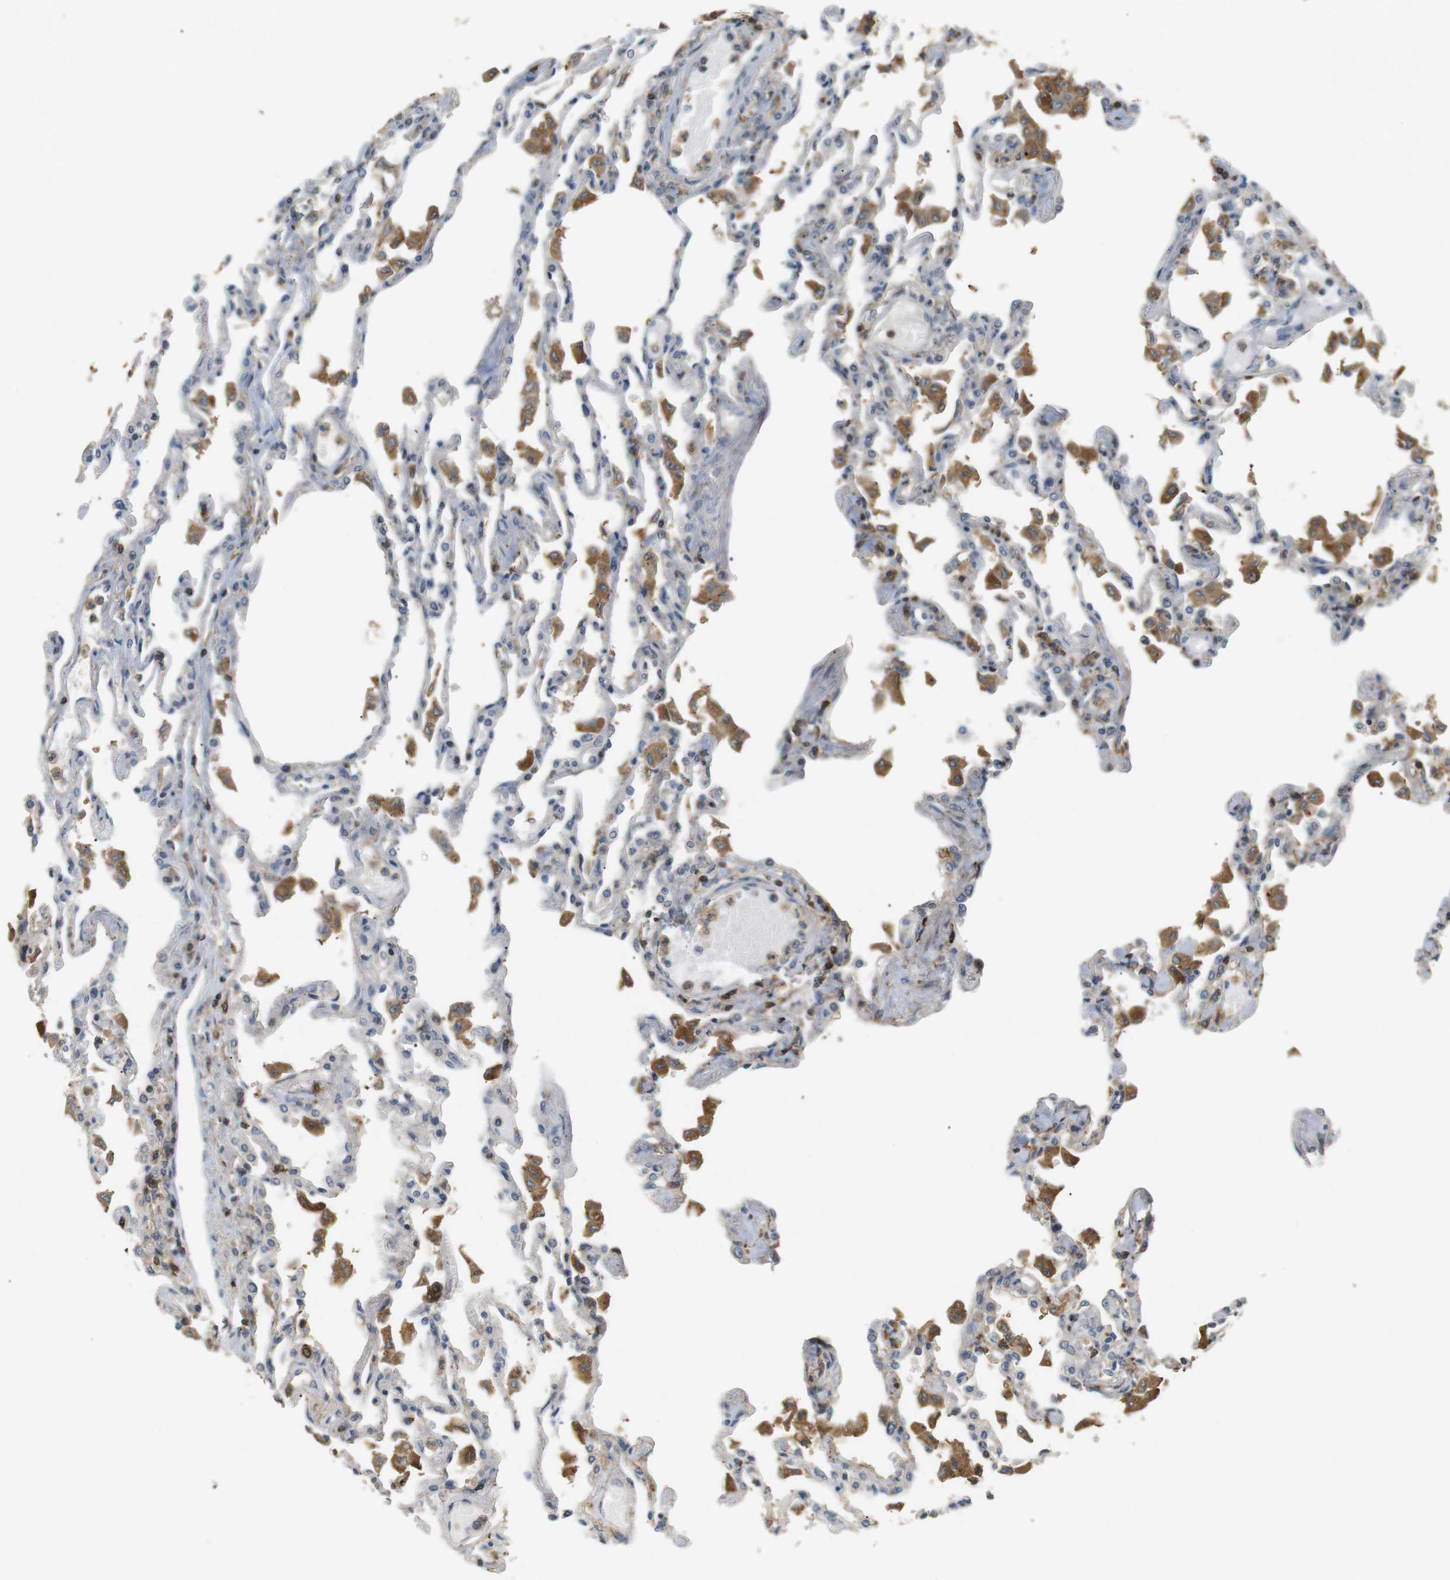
{"staining": {"intensity": "weak", "quantity": "<25%", "location": "cytoplasmic/membranous"}, "tissue": "lung", "cell_type": "Alveolar cells", "image_type": "normal", "snomed": [{"axis": "morphology", "description": "Normal tissue, NOS"}, {"axis": "topography", "description": "Bronchus"}, {"axis": "topography", "description": "Lung"}], "caption": "The micrograph demonstrates no significant staining in alveolar cells of lung. The staining is performed using DAB brown chromogen with nuclei counter-stained in using hematoxylin.", "gene": "P2RY1", "patient": {"sex": "female", "age": 49}}